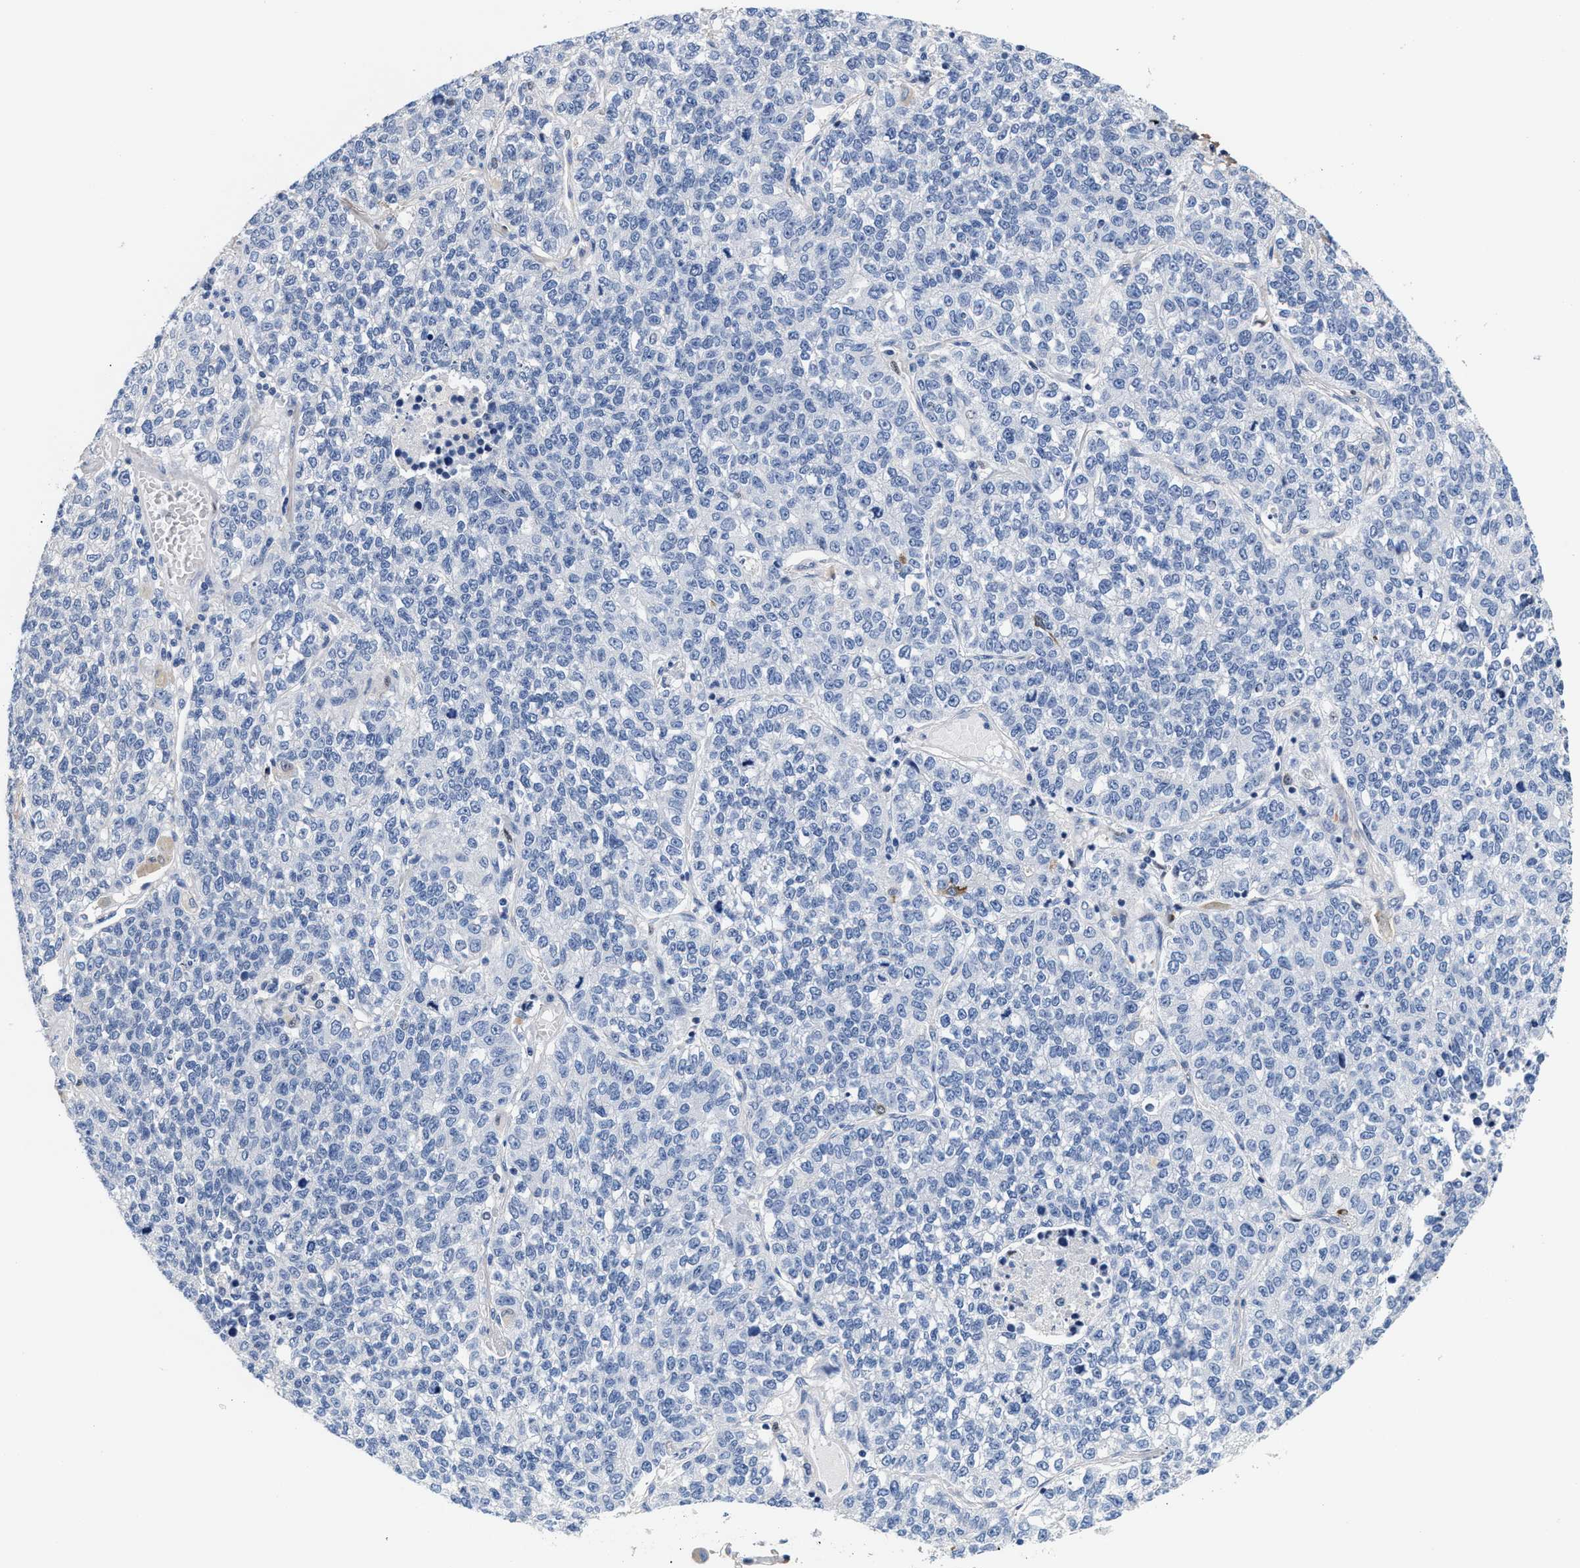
{"staining": {"intensity": "negative", "quantity": "none", "location": "none"}, "tissue": "lung cancer", "cell_type": "Tumor cells", "image_type": "cancer", "snomed": [{"axis": "morphology", "description": "Adenocarcinoma, NOS"}, {"axis": "topography", "description": "Lung"}], "caption": "This is an IHC photomicrograph of human lung cancer. There is no expression in tumor cells.", "gene": "ACTL7B", "patient": {"sex": "male", "age": 49}}